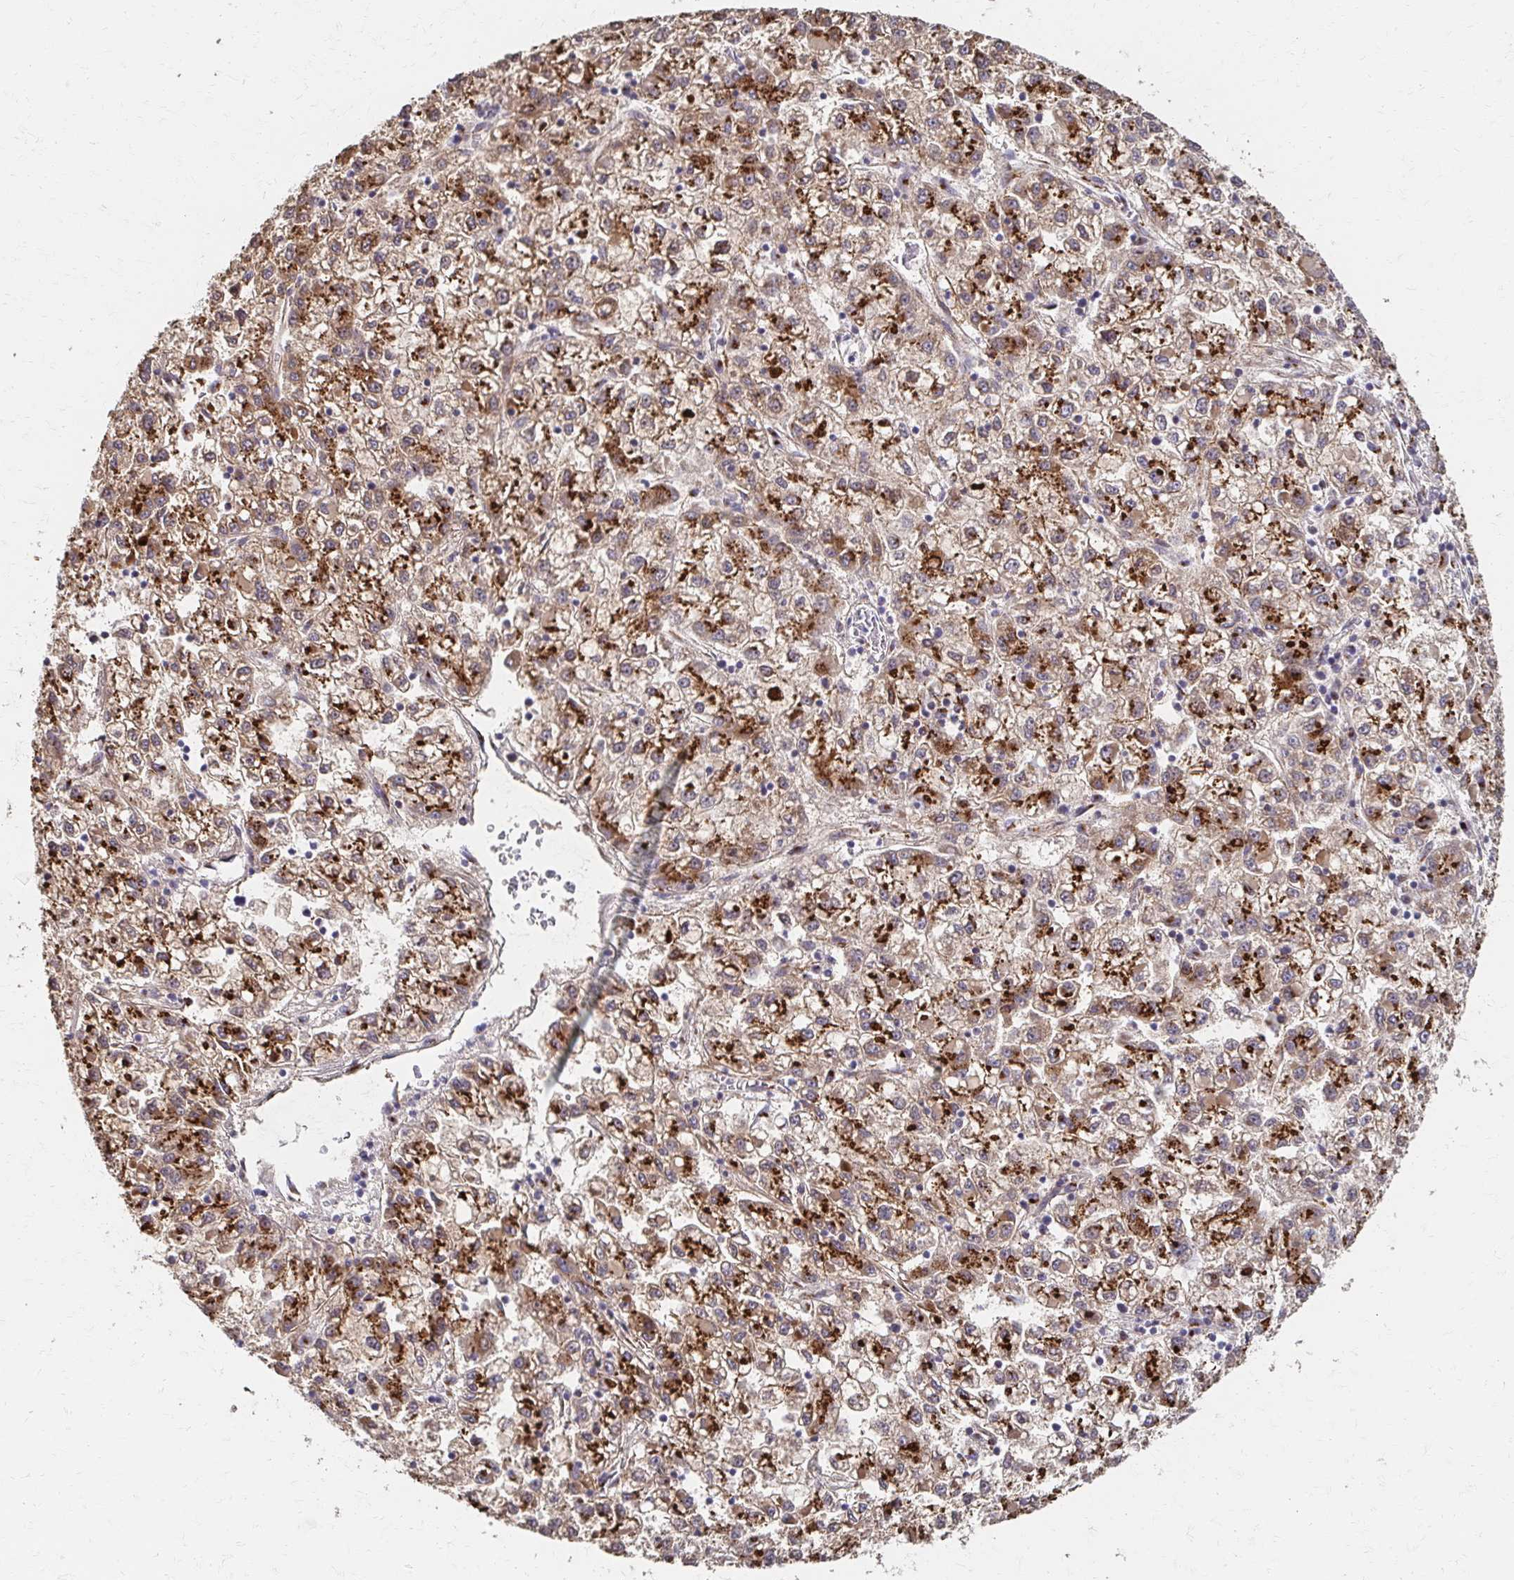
{"staining": {"intensity": "strong", "quantity": ">75%", "location": "cytoplasmic/membranous"}, "tissue": "liver cancer", "cell_type": "Tumor cells", "image_type": "cancer", "snomed": [{"axis": "morphology", "description": "Carcinoma, Hepatocellular, NOS"}, {"axis": "topography", "description": "Liver"}], "caption": "DAB (3,3'-diaminobenzidine) immunohistochemical staining of human hepatocellular carcinoma (liver) demonstrates strong cytoplasmic/membranous protein positivity in approximately >75% of tumor cells.", "gene": "TM9SF1", "patient": {"sex": "male", "age": 40}}